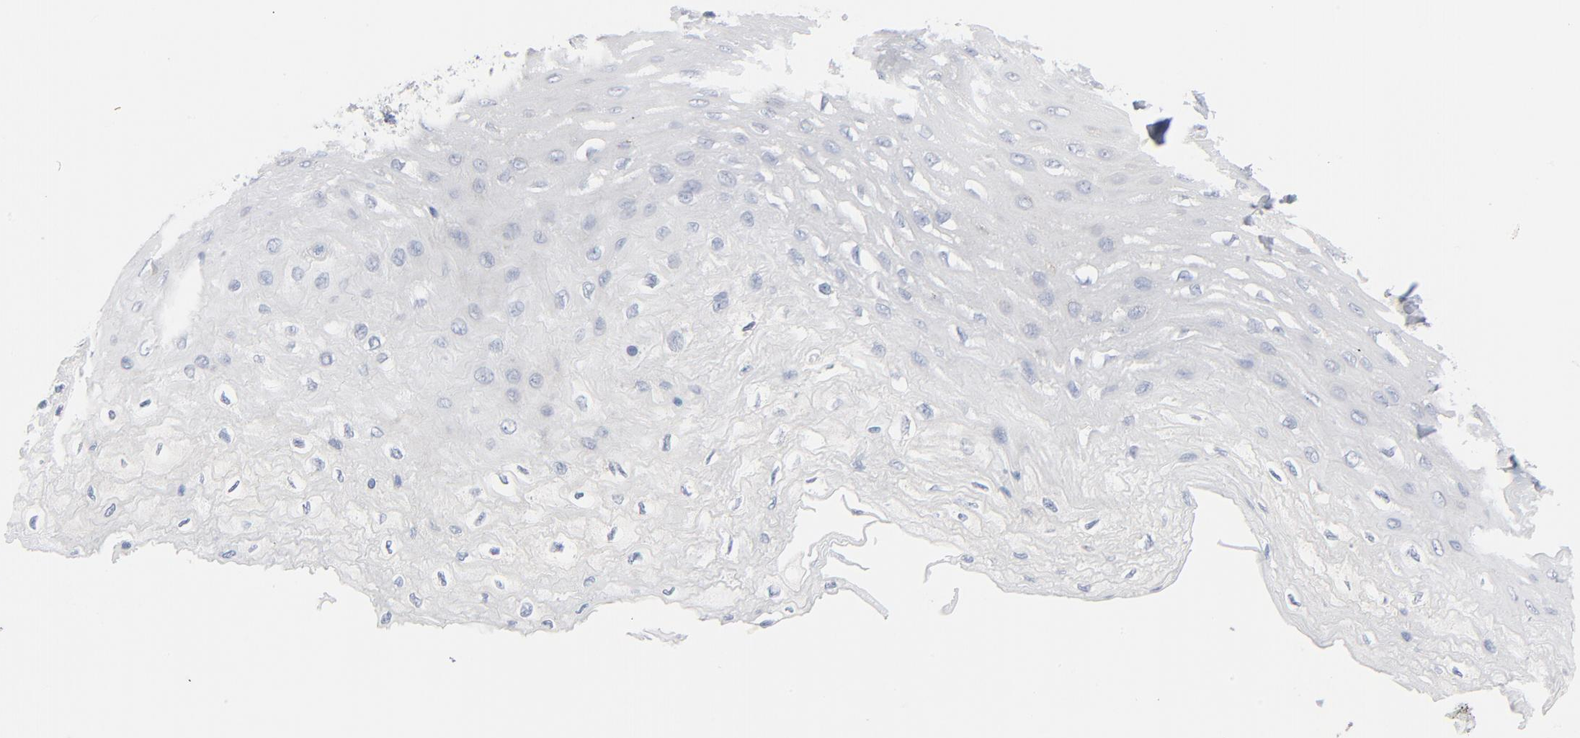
{"staining": {"intensity": "negative", "quantity": "none", "location": "none"}, "tissue": "esophagus", "cell_type": "Squamous epithelial cells", "image_type": "normal", "snomed": [{"axis": "morphology", "description": "Normal tissue, NOS"}, {"axis": "topography", "description": "Esophagus"}], "caption": "High magnification brightfield microscopy of unremarkable esophagus stained with DAB (3,3'-diaminobenzidine) (brown) and counterstained with hematoxylin (blue): squamous epithelial cells show no significant staining.", "gene": "IFT43", "patient": {"sex": "female", "age": 72}}